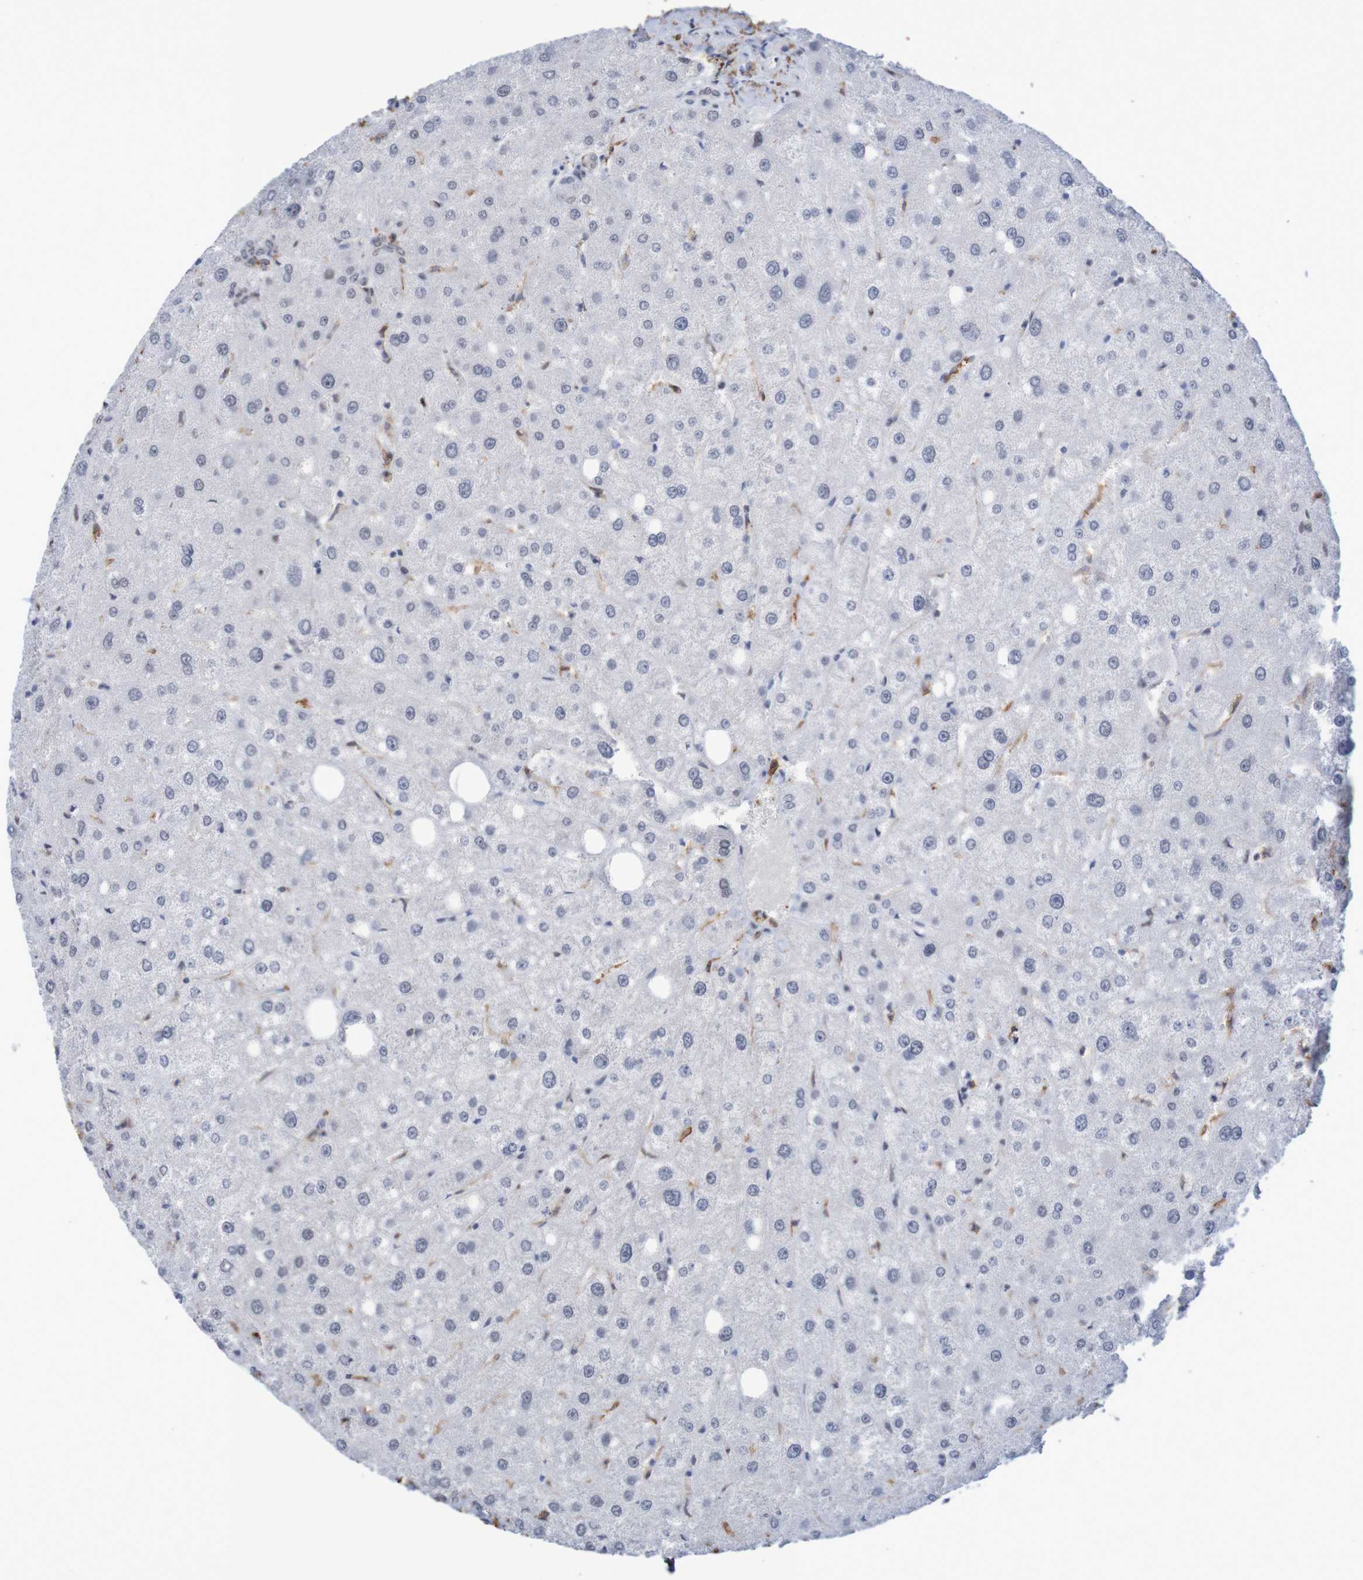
{"staining": {"intensity": "negative", "quantity": "none", "location": "none"}, "tissue": "liver", "cell_type": "Cholangiocytes", "image_type": "normal", "snomed": [{"axis": "morphology", "description": "Normal tissue, NOS"}, {"axis": "topography", "description": "Liver"}], "caption": "This is an IHC image of unremarkable human liver. There is no staining in cholangiocytes.", "gene": "MRTFB", "patient": {"sex": "male", "age": 73}}